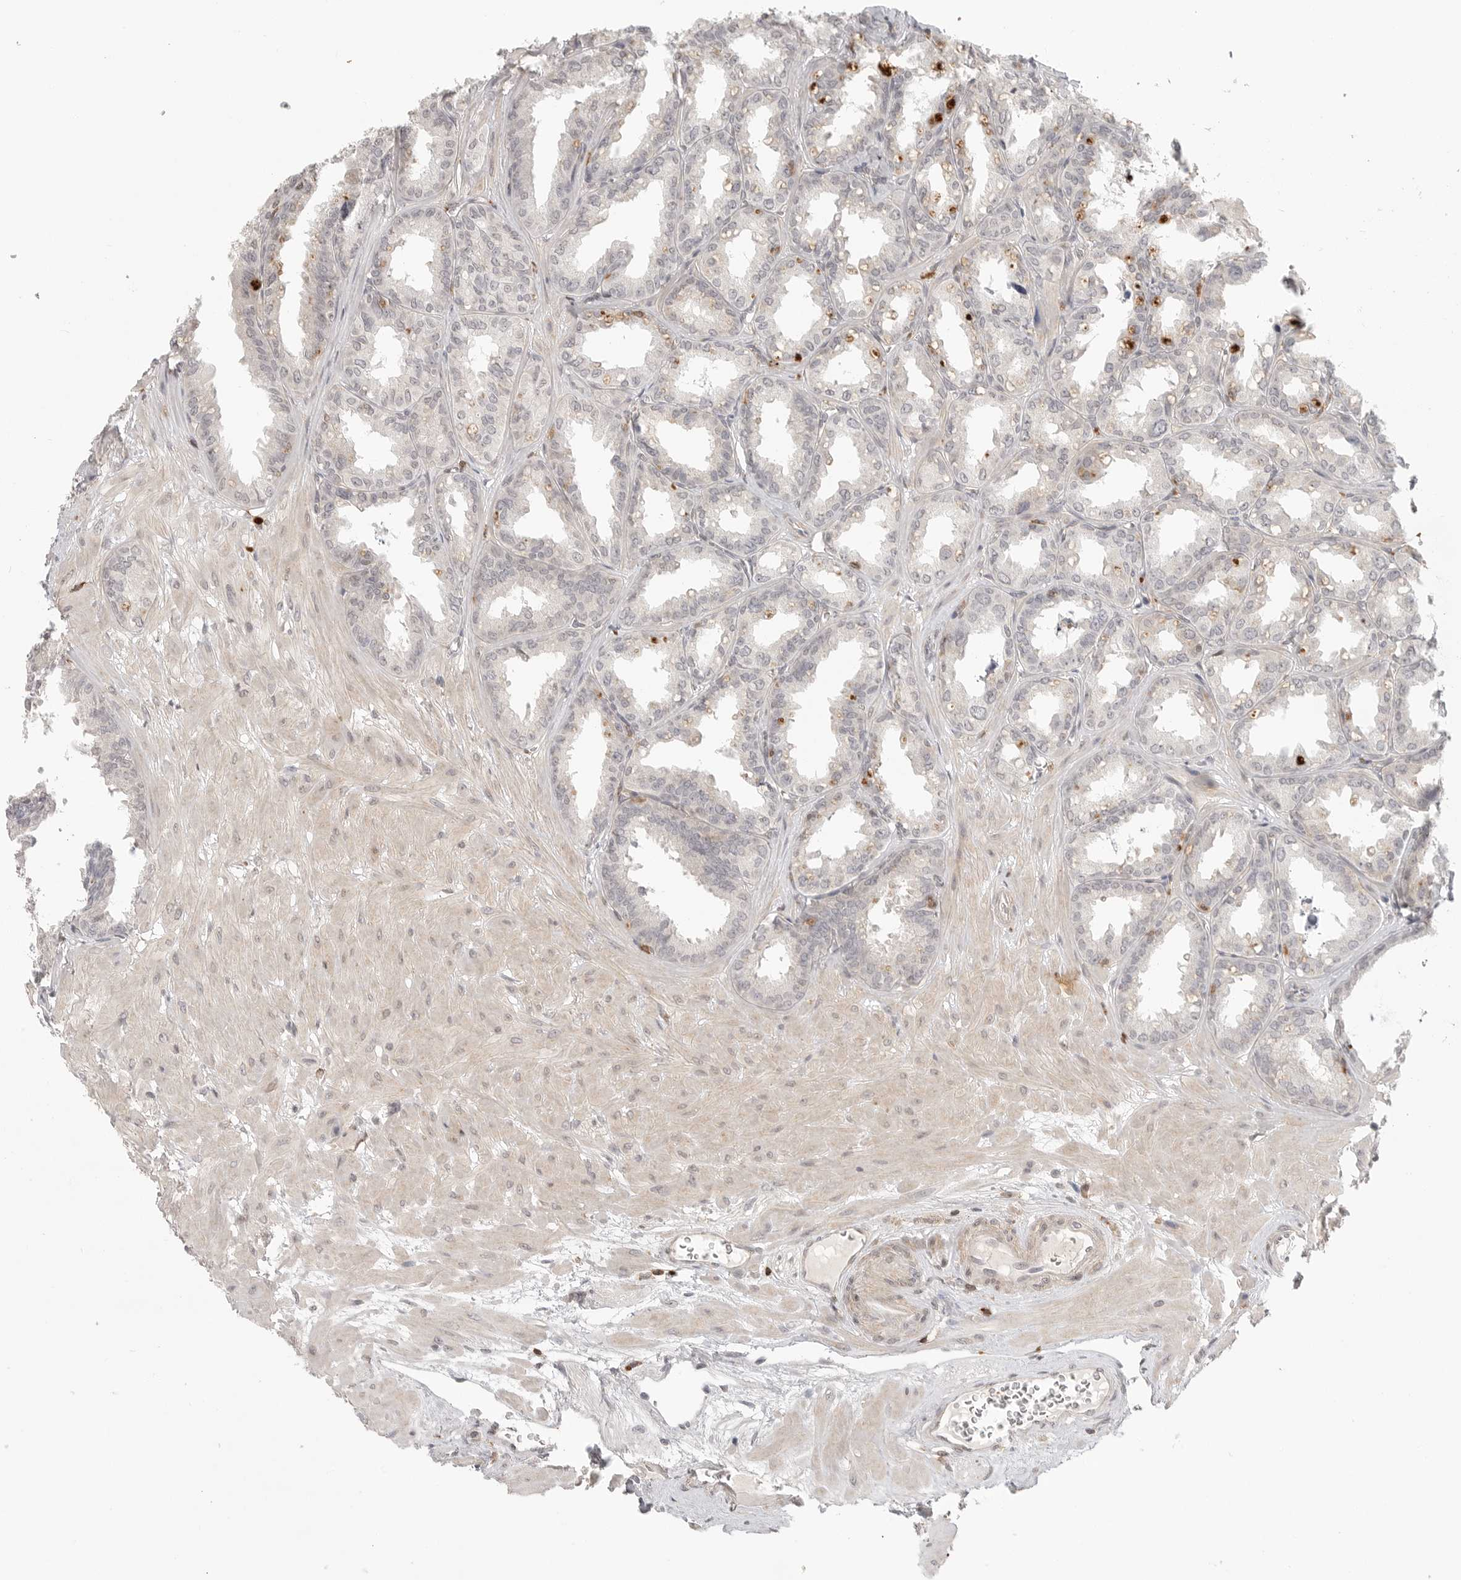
{"staining": {"intensity": "negative", "quantity": "none", "location": "none"}, "tissue": "seminal vesicle", "cell_type": "Glandular cells", "image_type": "normal", "snomed": [{"axis": "morphology", "description": "Normal tissue, NOS"}, {"axis": "topography", "description": "Prostate"}, {"axis": "topography", "description": "Seminal veicle"}], "caption": "Immunohistochemistry micrograph of normal human seminal vesicle stained for a protein (brown), which reveals no positivity in glandular cells.", "gene": "SH3KBP1", "patient": {"sex": "male", "age": 51}}